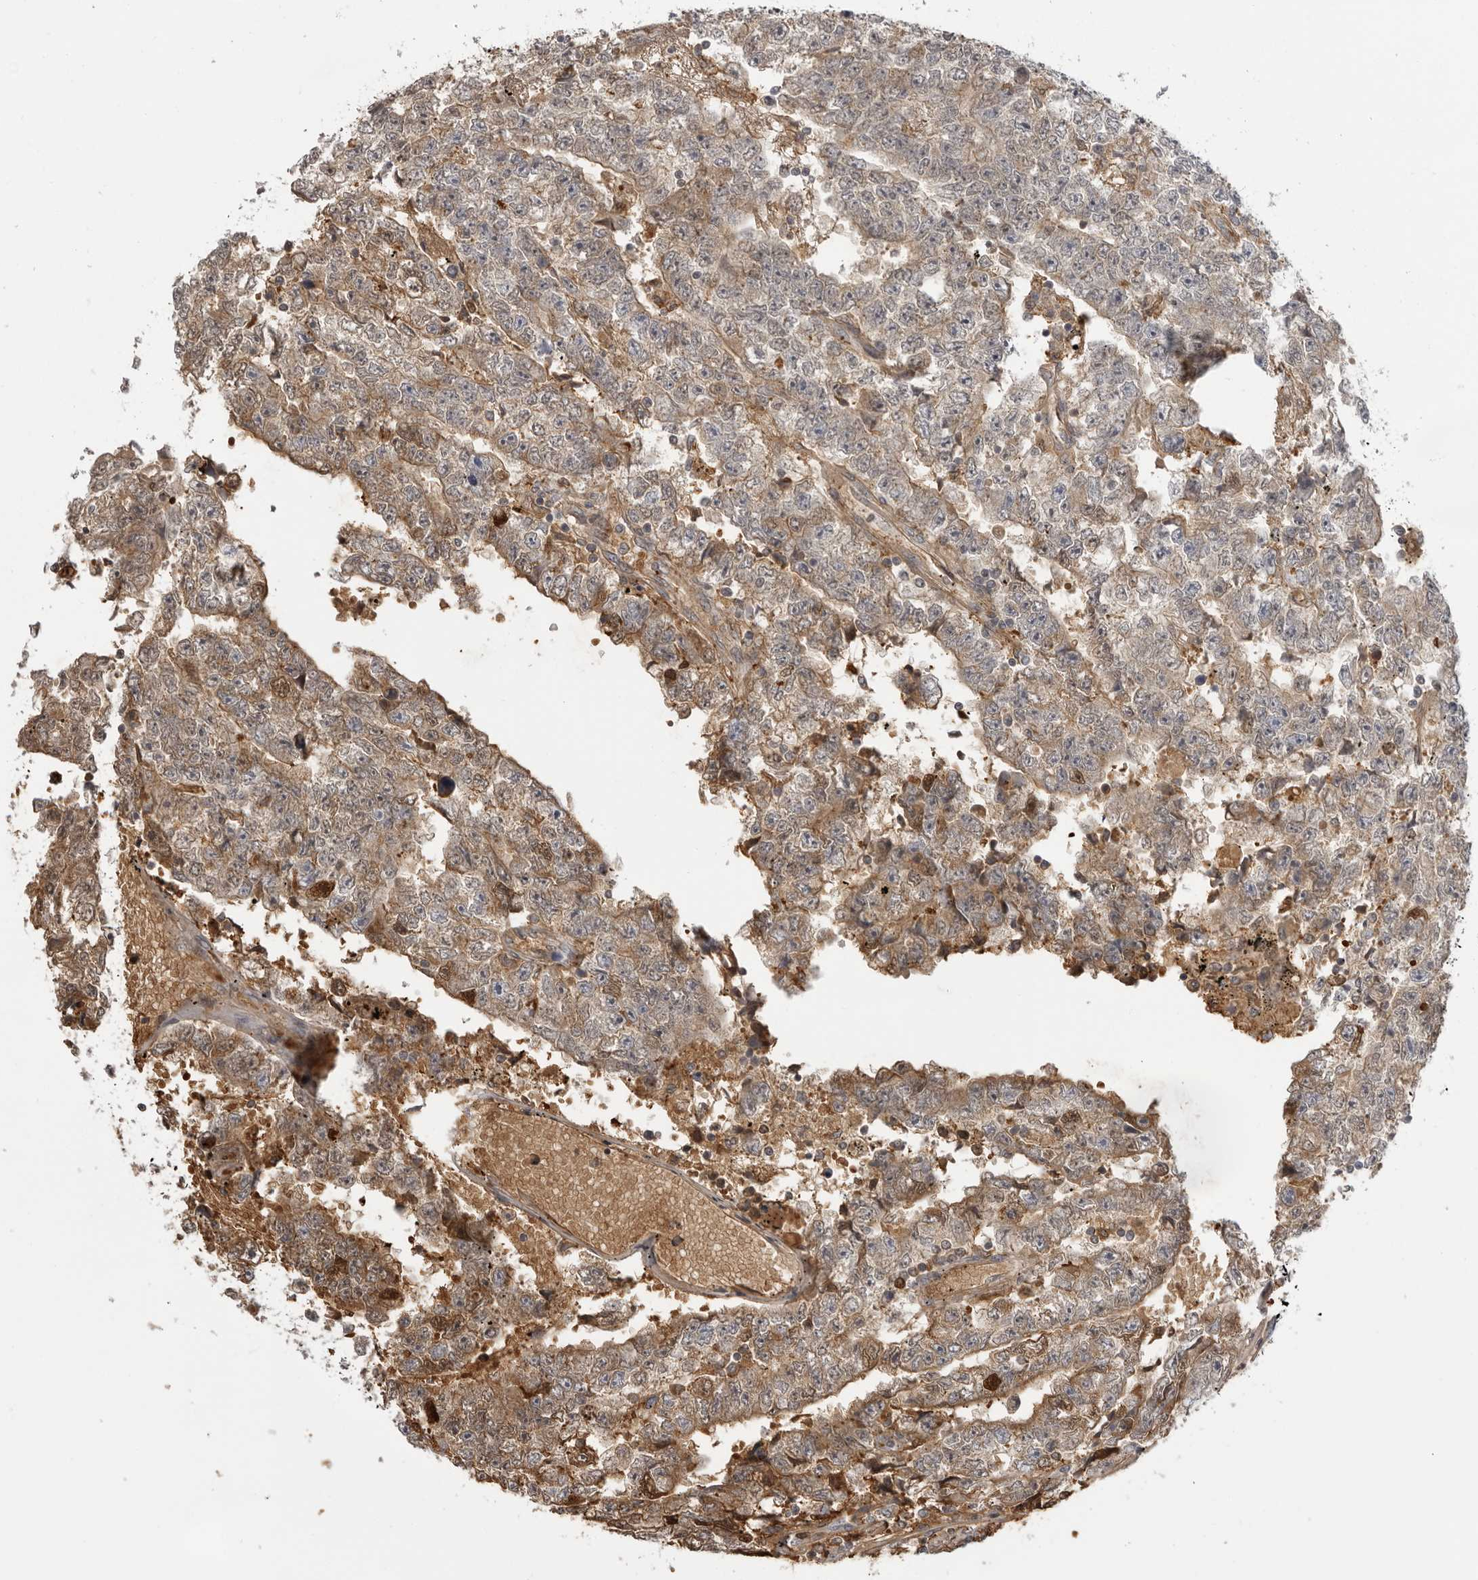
{"staining": {"intensity": "moderate", "quantity": "25%-75%", "location": "cytoplasmic/membranous"}, "tissue": "testis cancer", "cell_type": "Tumor cells", "image_type": "cancer", "snomed": [{"axis": "morphology", "description": "Carcinoma, Embryonal, NOS"}, {"axis": "topography", "description": "Testis"}], "caption": "Immunohistochemistry of testis cancer (embryonal carcinoma) exhibits medium levels of moderate cytoplasmic/membranous staining in about 25%-75% of tumor cells.", "gene": "PLEKHF2", "patient": {"sex": "male", "age": 25}}